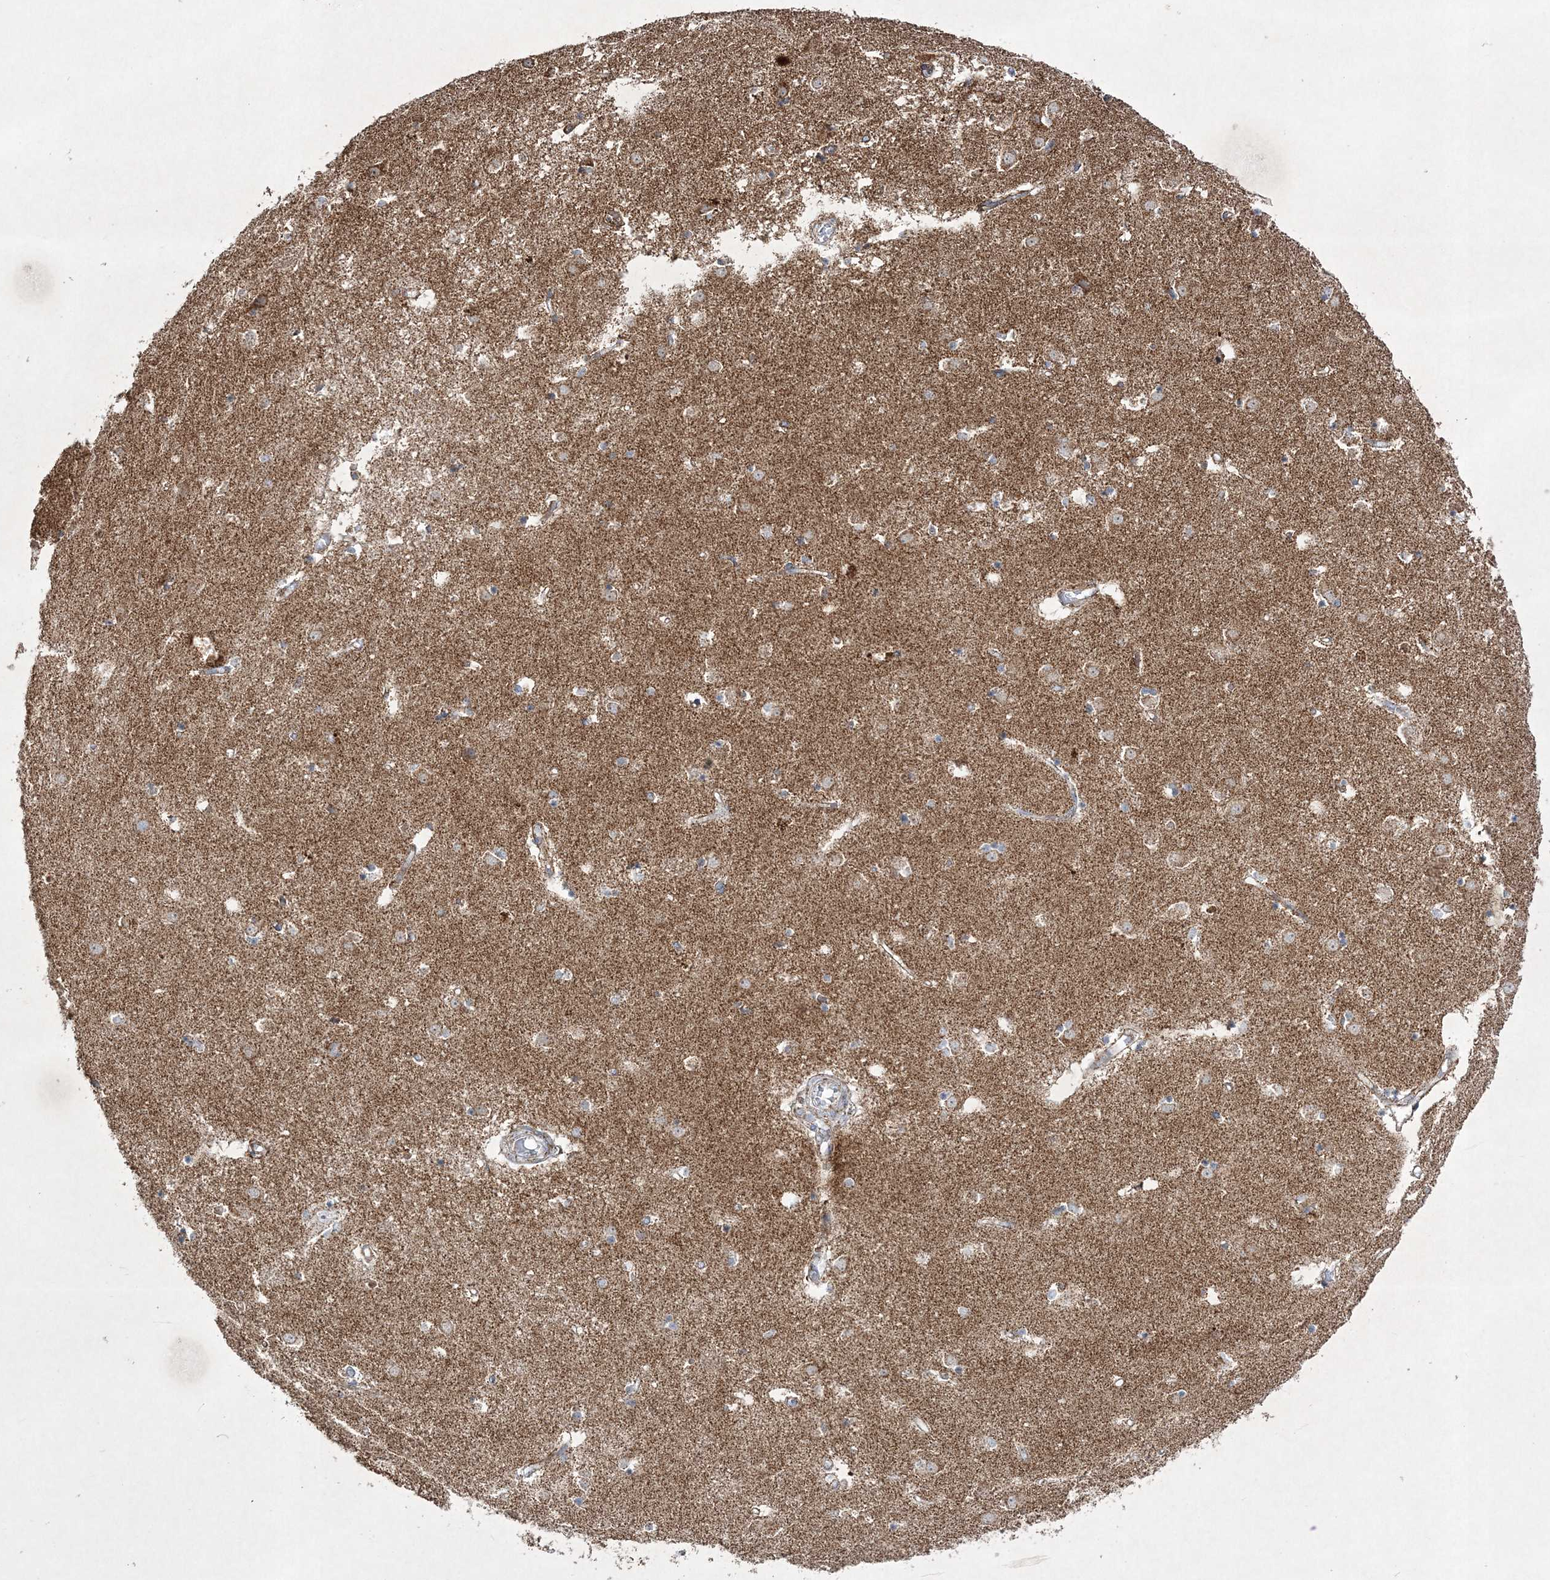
{"staining": {"intensity": "weak", "quantity": "<25%", "location": "cytoplasmic/membranous"}, "tissue": "caudate", "cell_type": "Glial cells", "image_type": "normal", "snomed": [{"axis": "morphology", "description": "Normal tissue, NOS"}, {"axis": "topography", "description": "Lateral ventricle wall"}], "caption": "A photomicrograph of caudate stained for a protein shows no brown staining in glial cells.", "gene": "RICTOR", "patient": {"sex": "male", "age": 45}}